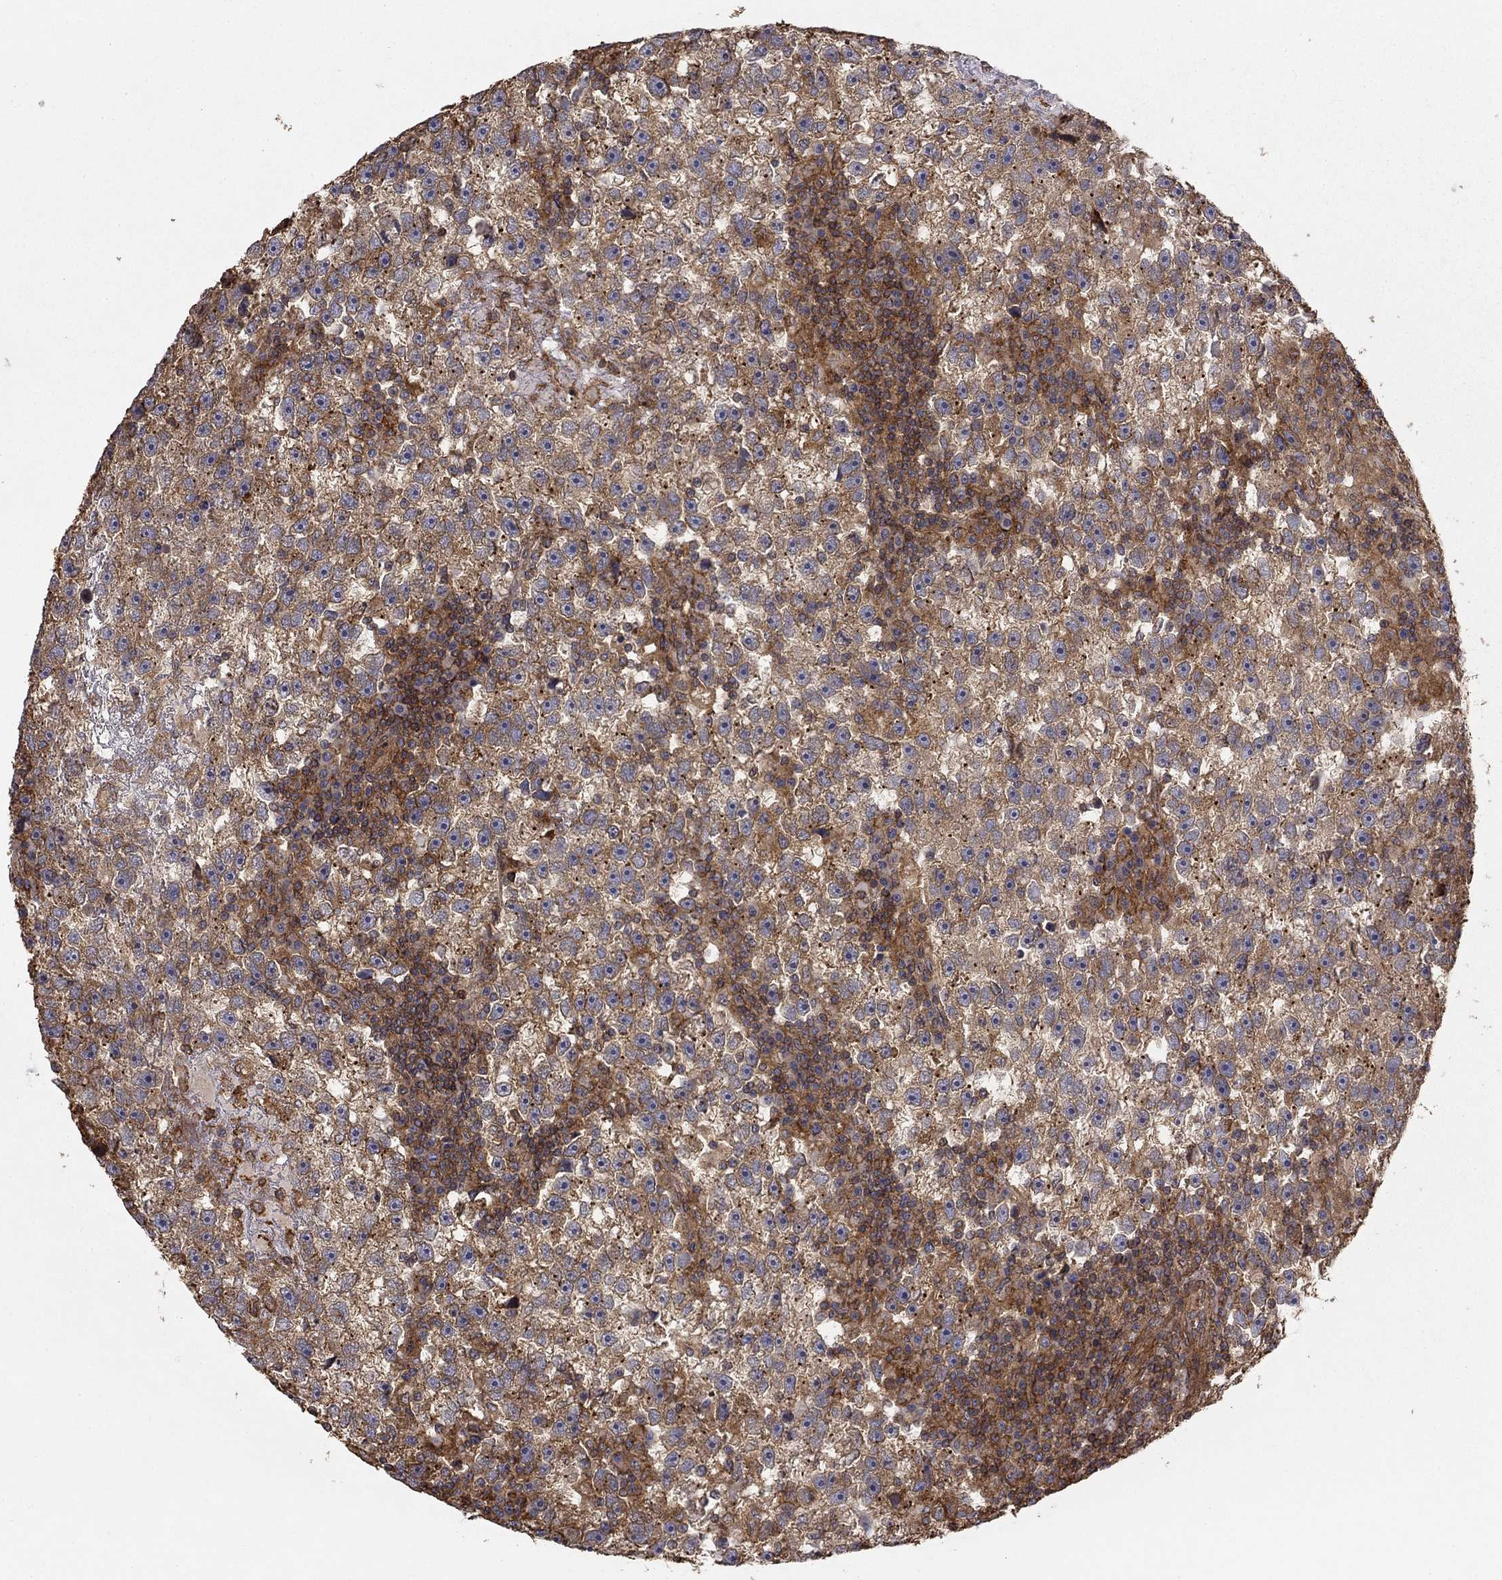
{"staining": {"intensity": "weak", "quantity": "25%-75%", "location": "cytoplasmic/membranous"}, "tissue": "testis cancer", "cell_type": "Tumor cells", "image_type": "cancer", "snomed": [{"axis": "morphology", "description": "Seminoma, NOS"}, {"axis": "topography", "description": "Testis"}], "caption": "DAB immunohistochemical staining of human seminoma (testis) exhibits weak cytoplasmic/membranous protein staining in about 25%-75% of tumor cells. The staining is performed using DAB (3,3'-diaminobenzidine) brown chromogen to label protein expression. The nuclei are counter-stained blue using hematoxylin.", "gene": "HABP4", "patient": {"sex": "male", "age": 47}}